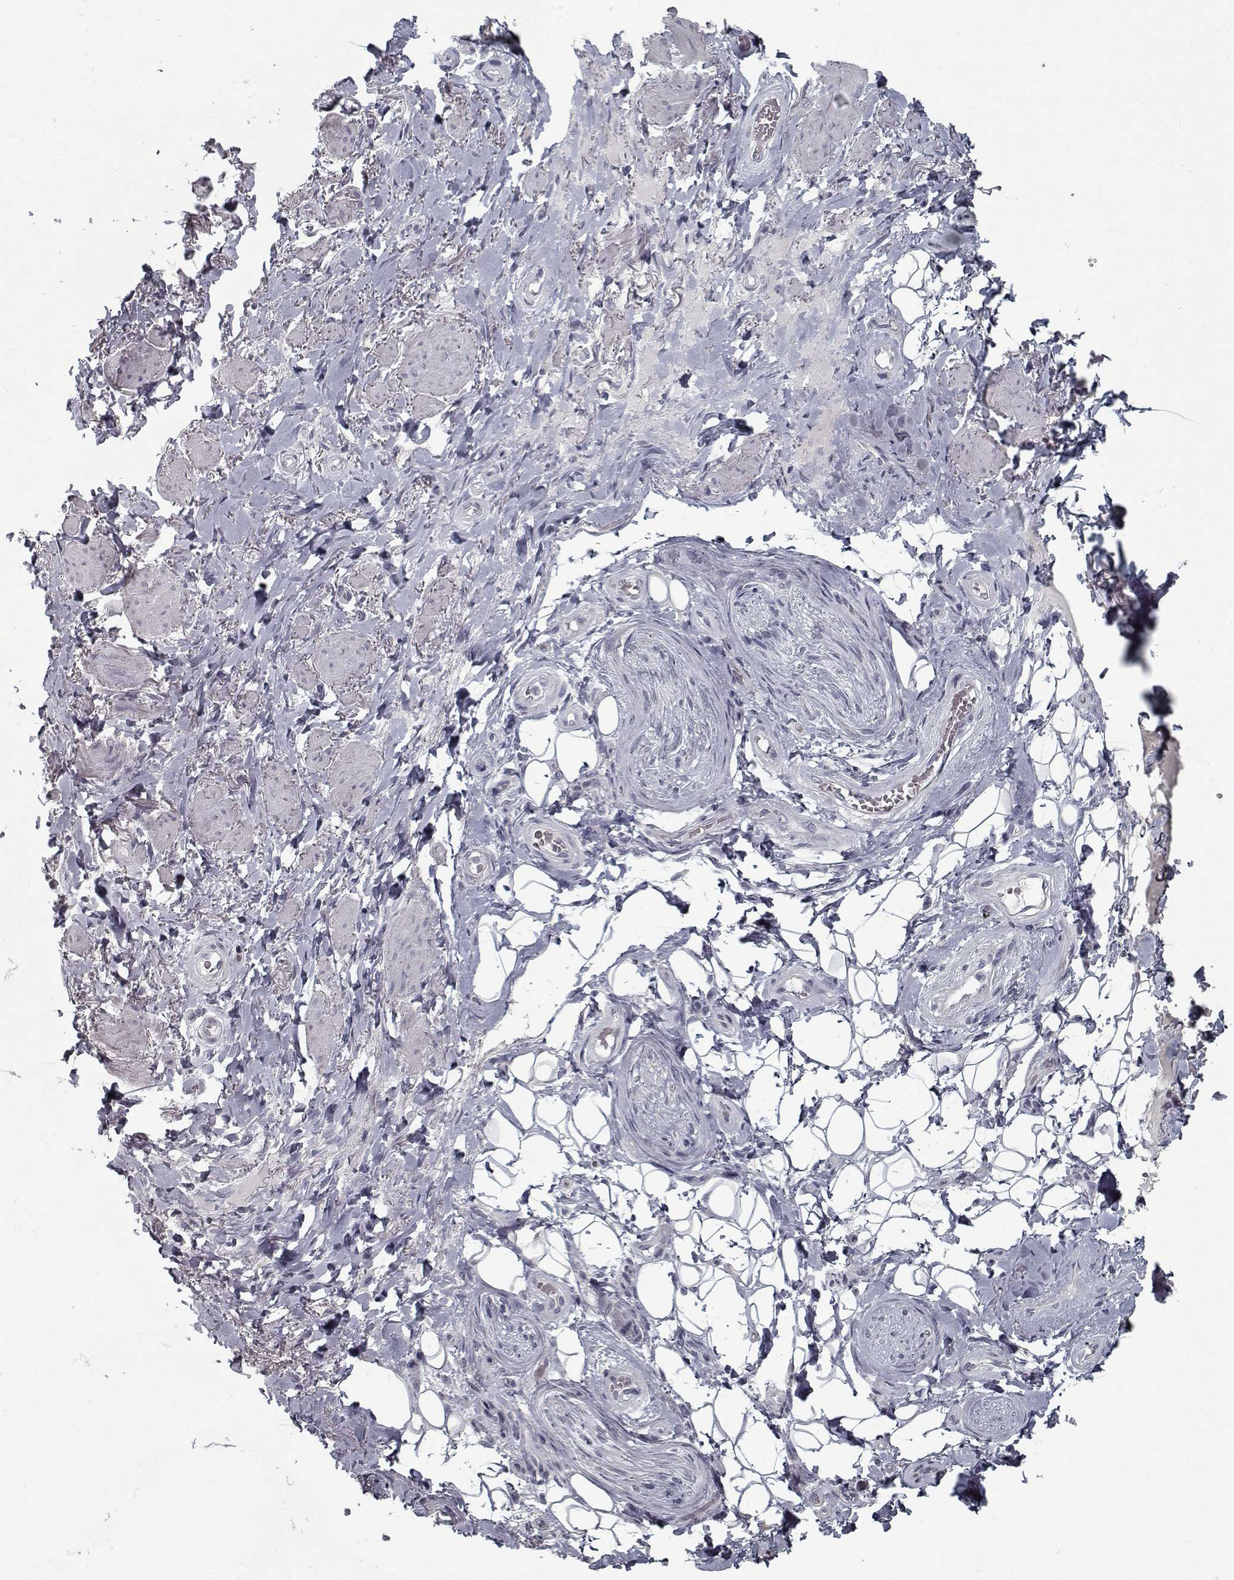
{"staining": {"intensity": "negative", "quantity": "none", "location": "none"}, "tissue": "adipose tissue", "cell_type": "Adipocytes", "image_type": "normal", "snomed": [{"axis": "morphology", "description": "Normal tissue, NOS"}, {"axis": "topography", "description": "Anal"}, {"axis": "topography", "description": "Peripheral nerve tissue"}], "caption": "Immunohistochemistry of unremarkable human adipose tissue demonstrates no positivity in adipocytes.", "gene": "GAD2", "patient": {"sex": "male", "age": 53}}